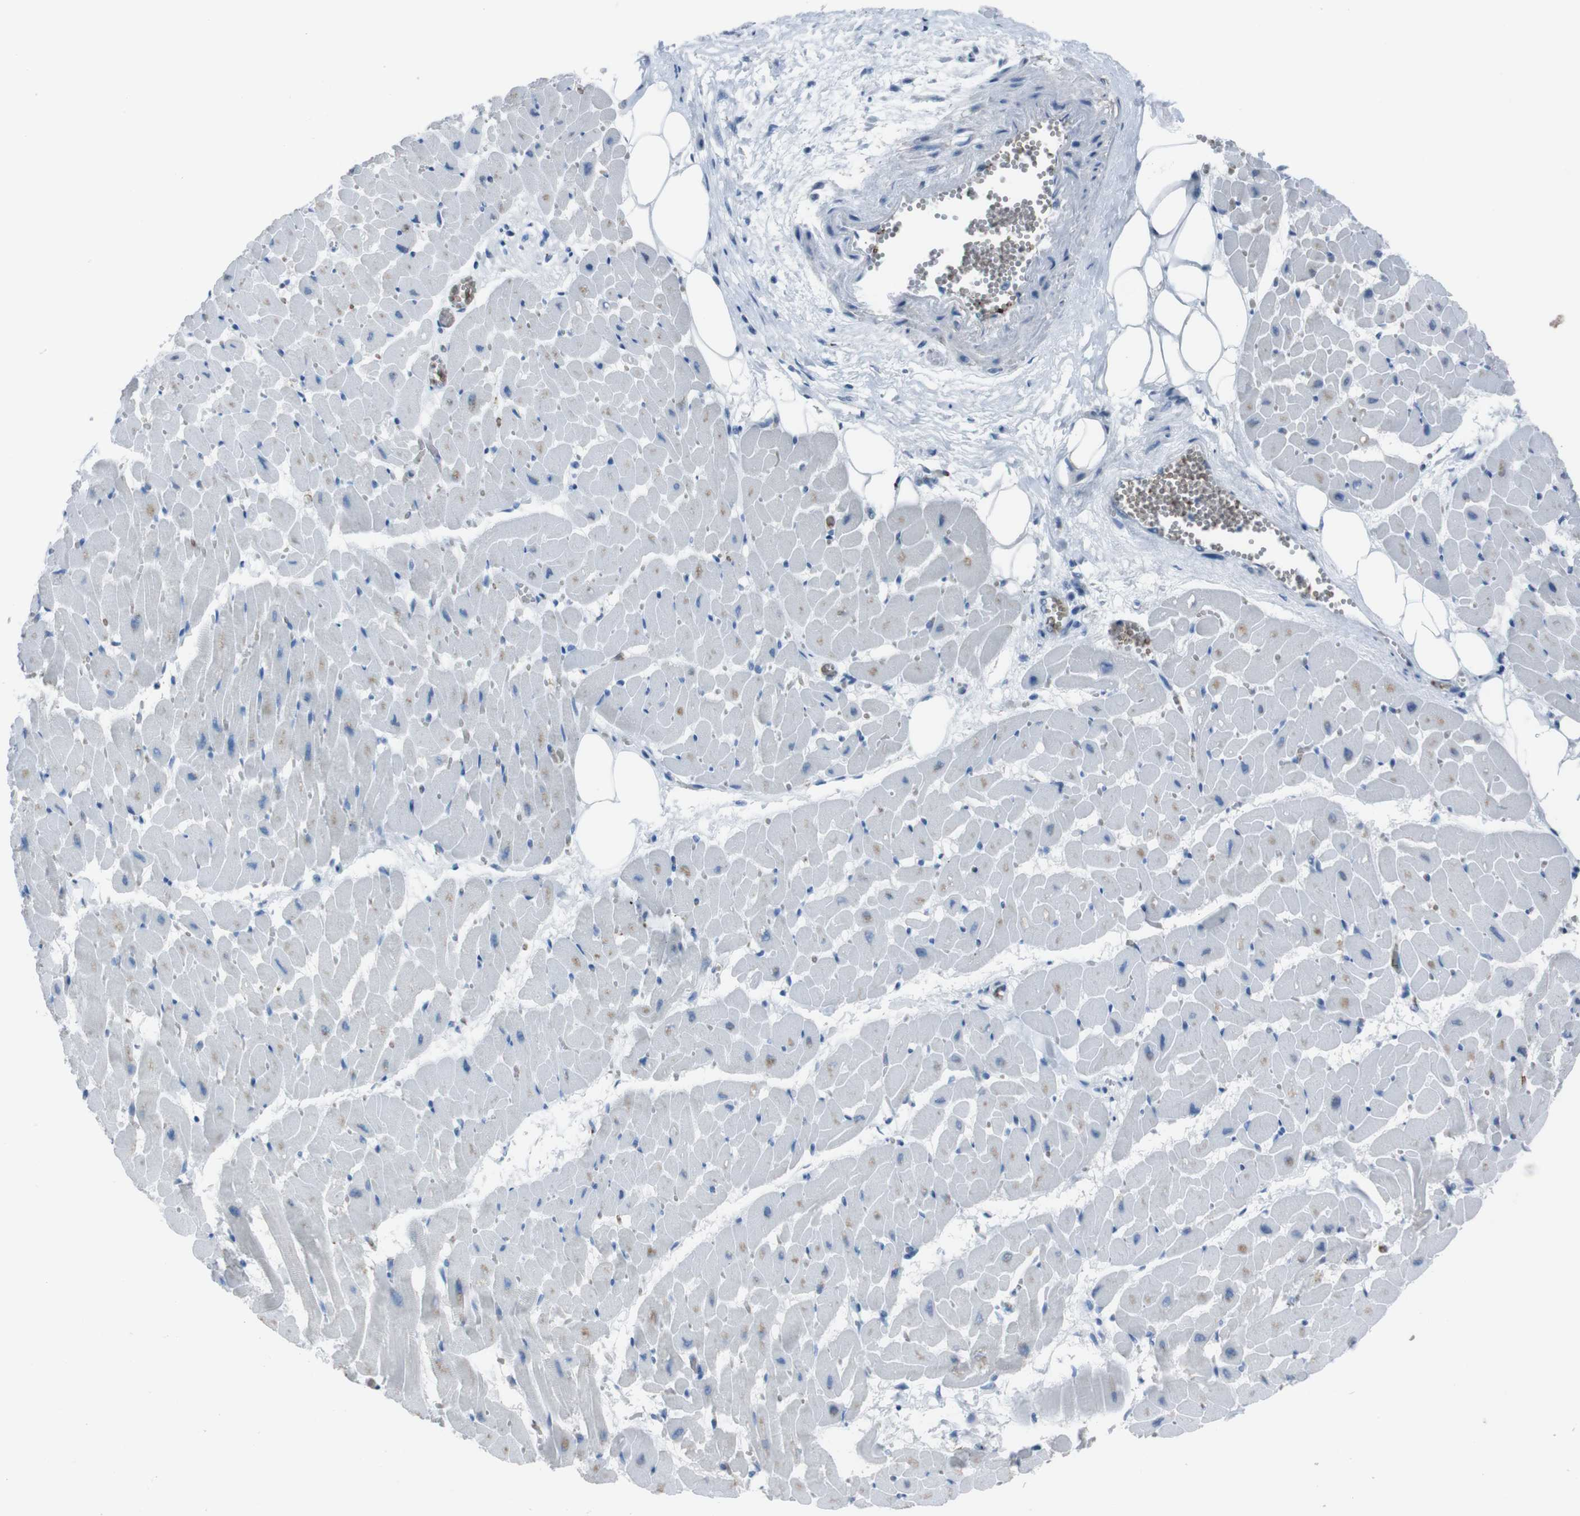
{"staining": {"intensity": "negative", "quantity": "none", "location": "none"}, "tissue": "heart muscle", "cell_type": "Cardiomyocytes", "image_type": "normal", "snomed": [{"axis": "morphology", "description": "Normal tissue, NOS"}, {"axis": "topography", "description": "Heart"}], "caption": "Immunohistochemical staining of normal heart muscle displays no significant staining in cardiomyocytes.", "gene": "ST6GAL1", "patient": {"sex": "female", "age": 19}}